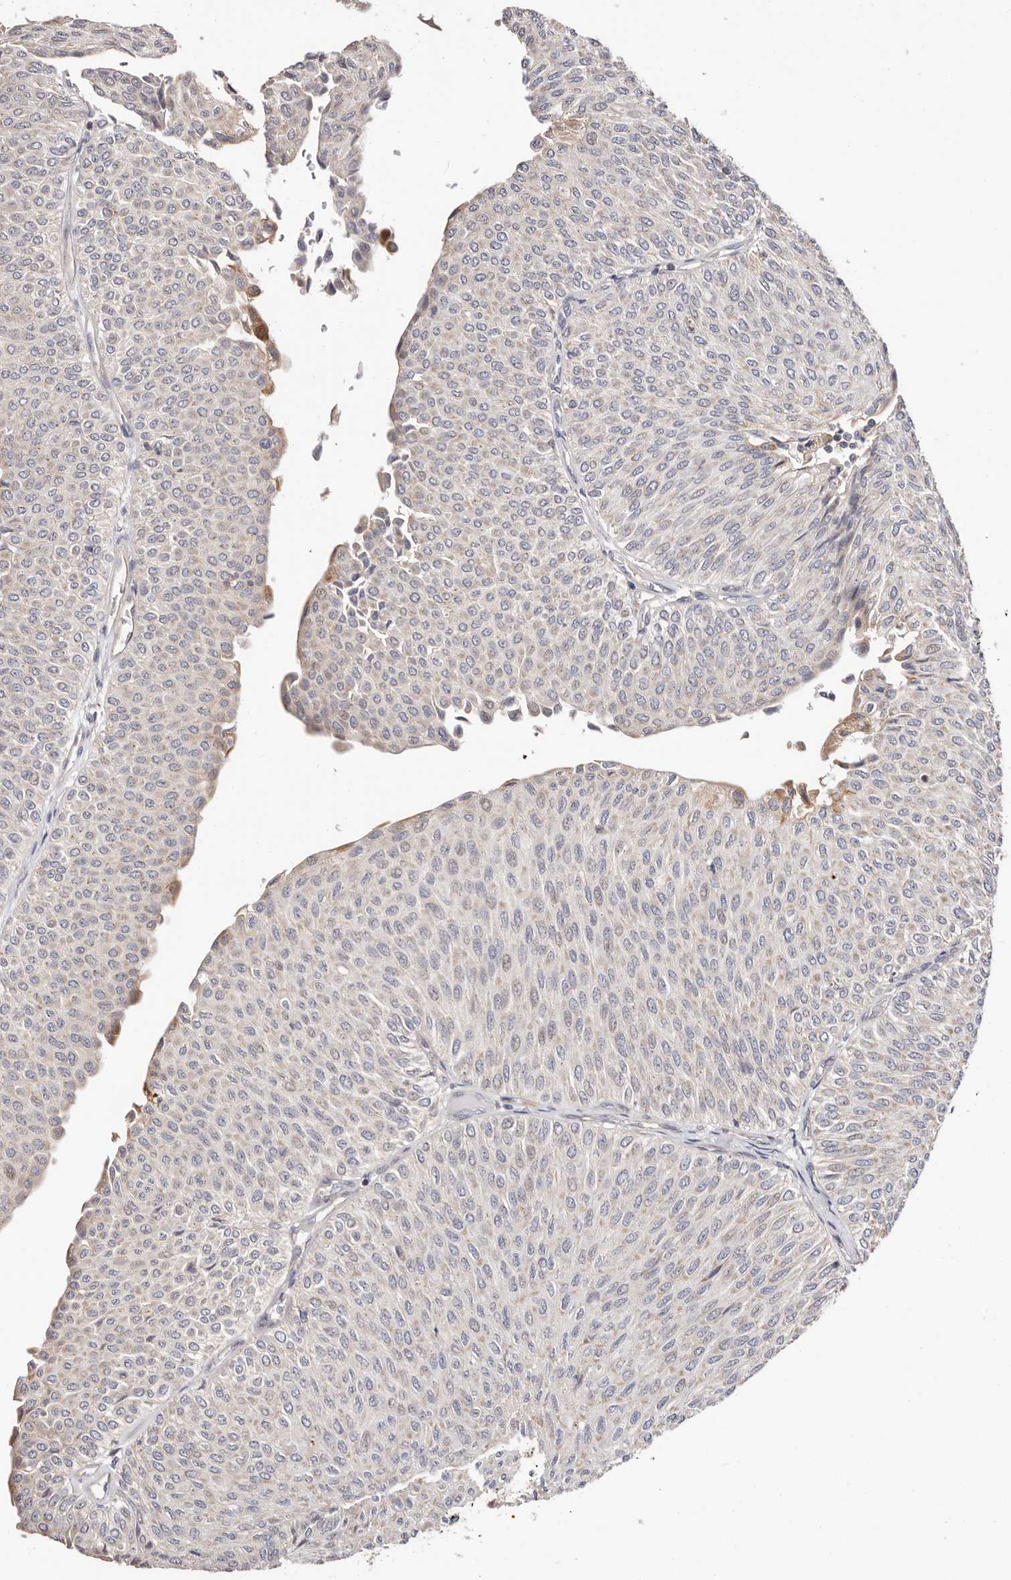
{"staining": {"intensity": "weak", "quantity": "<25%", "location": "cytoplasmic/membranous"}, "tissue": "urothelial cancer", "cell_type": "Tumor cells", "image_type": "cancer", "snomed": [{"axis": "morphology", "description": "Urothelial carcinoma, Low grade"}, {"axis": "topography", "description": "Urinary bladder"}], "caption": "IHC histopathology image of neoplastic tissue: low-grade urothelial carcinoma stained with DAB (3,3'-diaminobenzidine) shows no significant protein expression in tumor cells.", "gene": "USP33", "patient": {"sex": "male", "age": 78}}